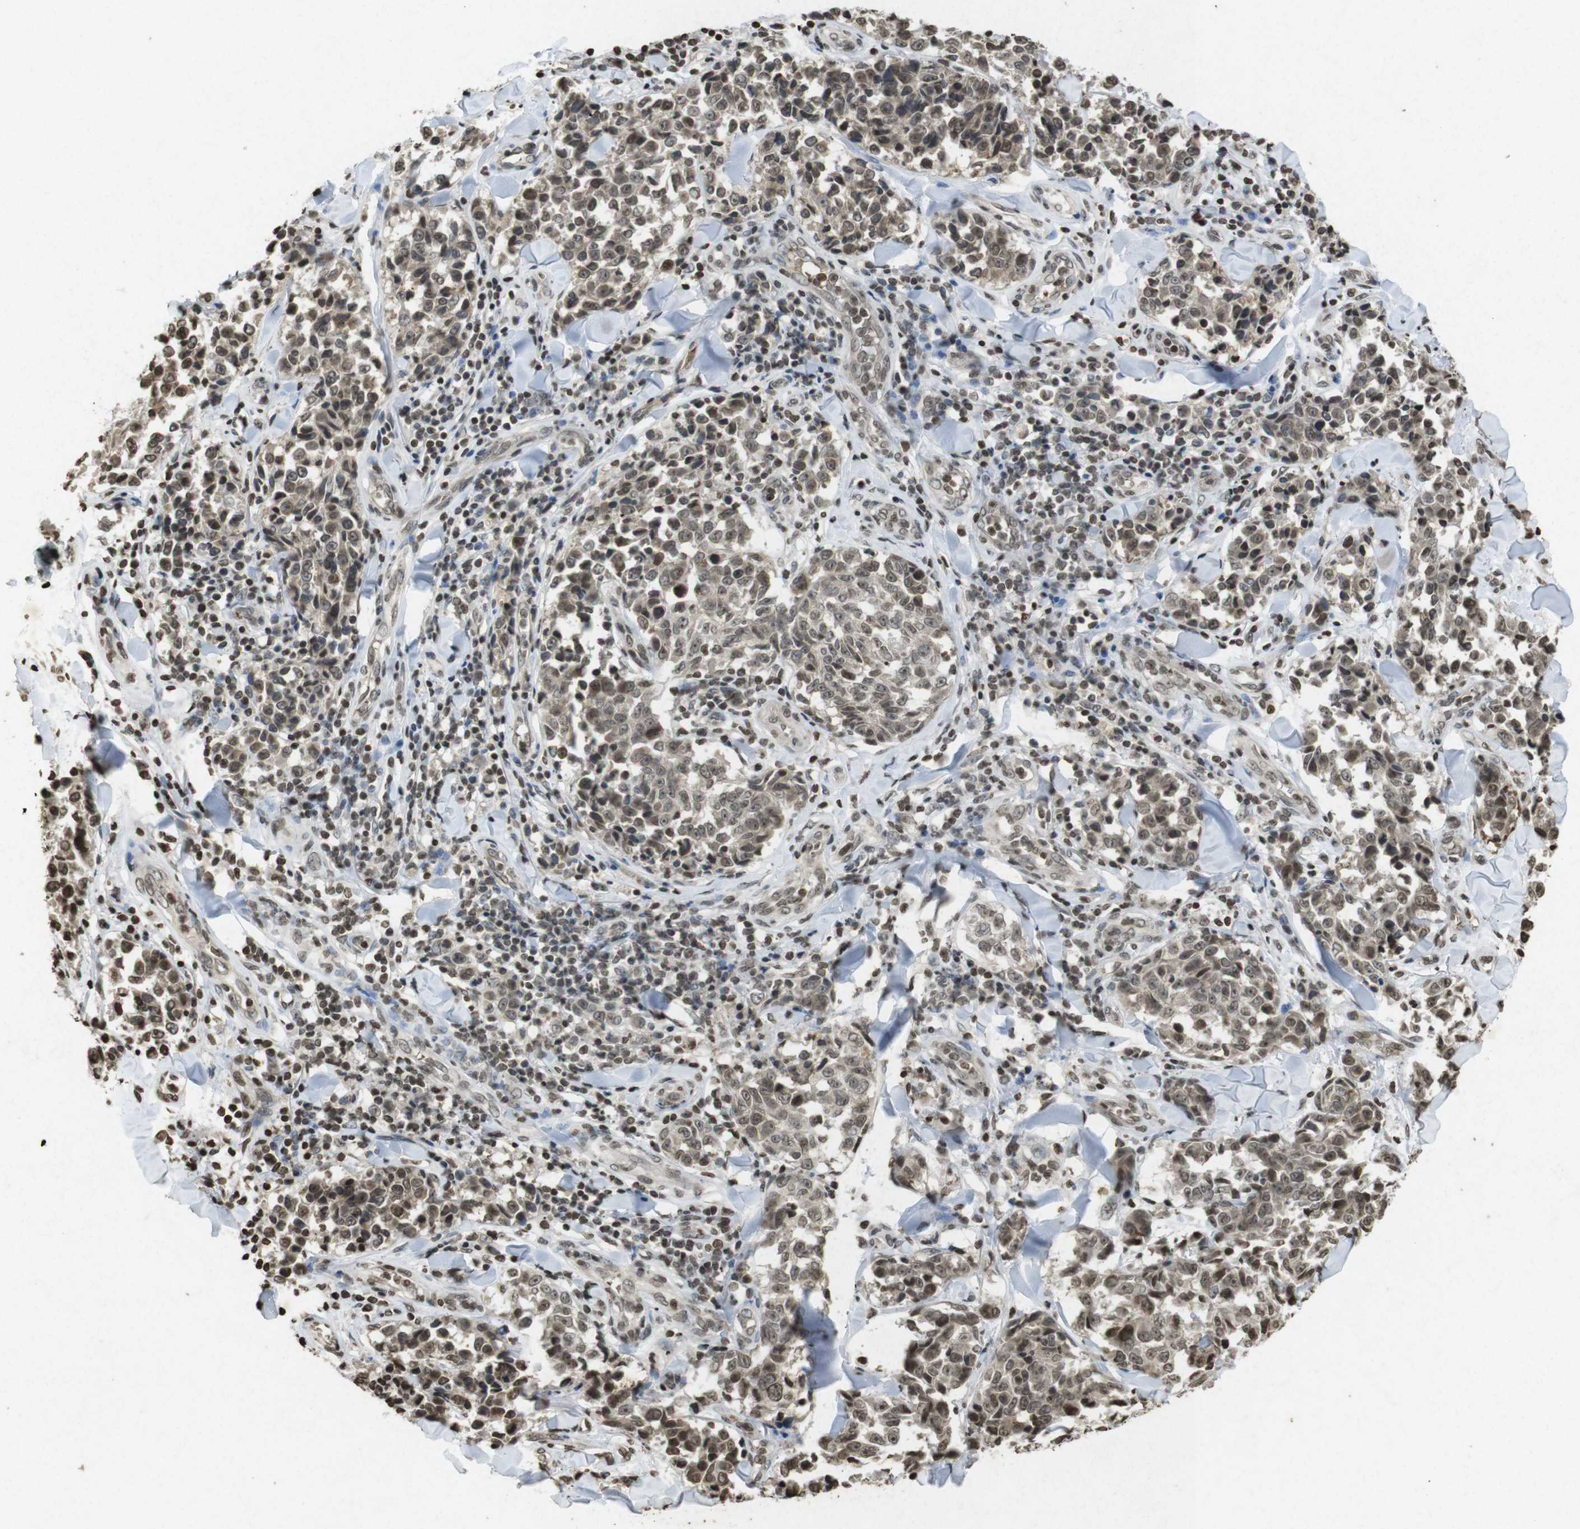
{"staining": {"intensity": "moderate", "quantity": ">75%", "location": "cytoplasmic/membranous,nuclear"}, "tissue": "melanoma", "cell_type": "Tumor cells", "image_type": "cancer", "snomed": [{"axis": "morphology", "description": "Malignant melanoma, NOS"}, {"axis": "topography", "description": "Skin"}], "caption": "DAB immunohistochemical staining of human melanoma demonstrates moderate cytoplasmic/membranous and nuclear protein staining in approximately >75% of tumor cells.", "gene": "FOXA3", "patient": {"sex": "female", "age": 64}}